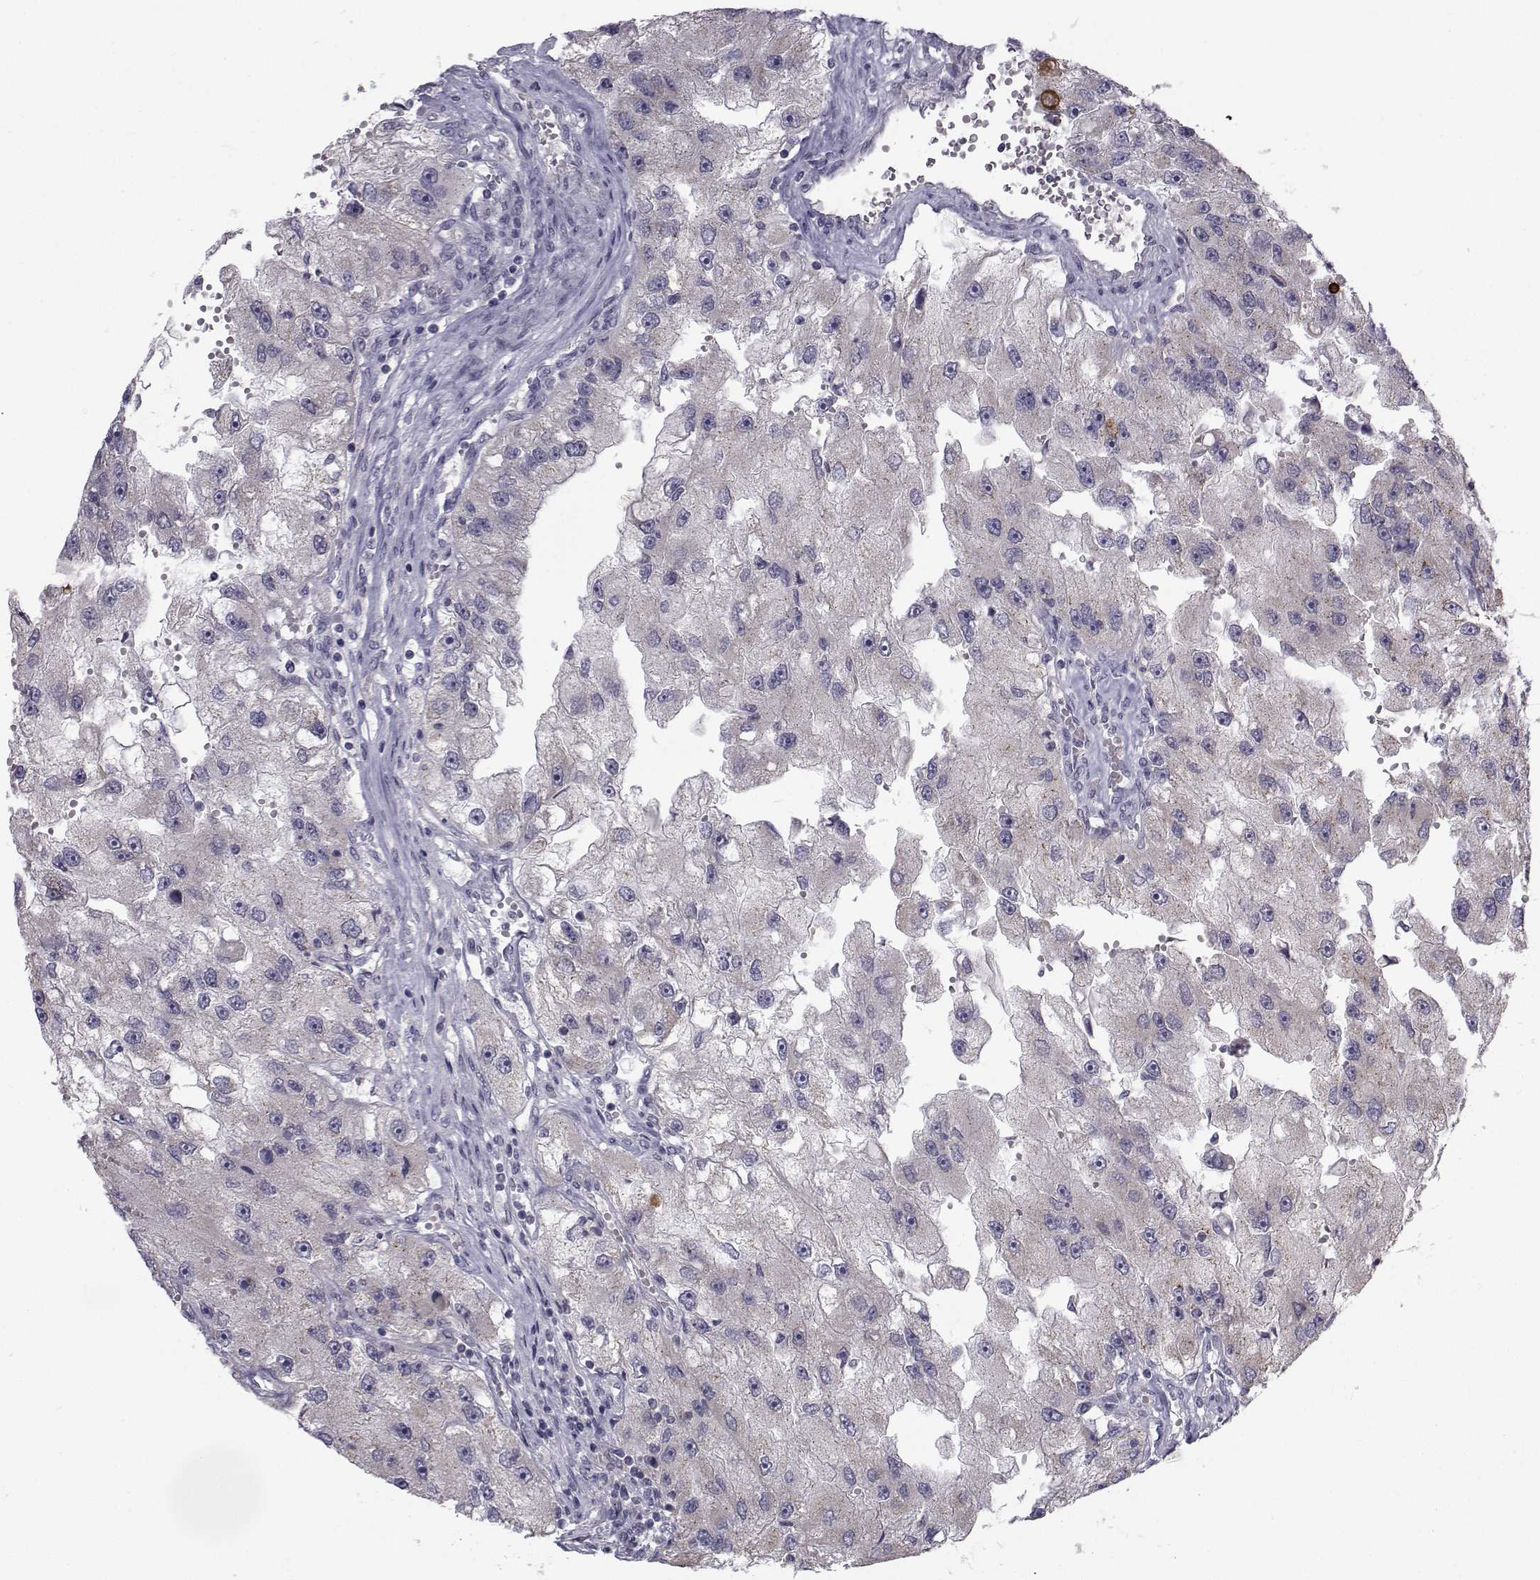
{"staining": {"intensity": "negative", "quantity": "none", "location": "none"}, "tissue": "renal cancer", "cell_type": "Tumor cells", "image_type": "cancer", "snomed": [{"axis": "morphology", "description": "Adenocarcinoma, NOS"}, {"axis": "topography", "description": "Kidney"}], "caption": "Immunohistochemistry (IHC) photomicrograph of neoplastic tissue: human adenocarcinoma (renal) stained with DAB (3,3'-diaminobenzidine) reveals no significant protein staining in tumor cells.", "gene": "ANGPT1", "patient": {"sex": "male", "age": 63}}